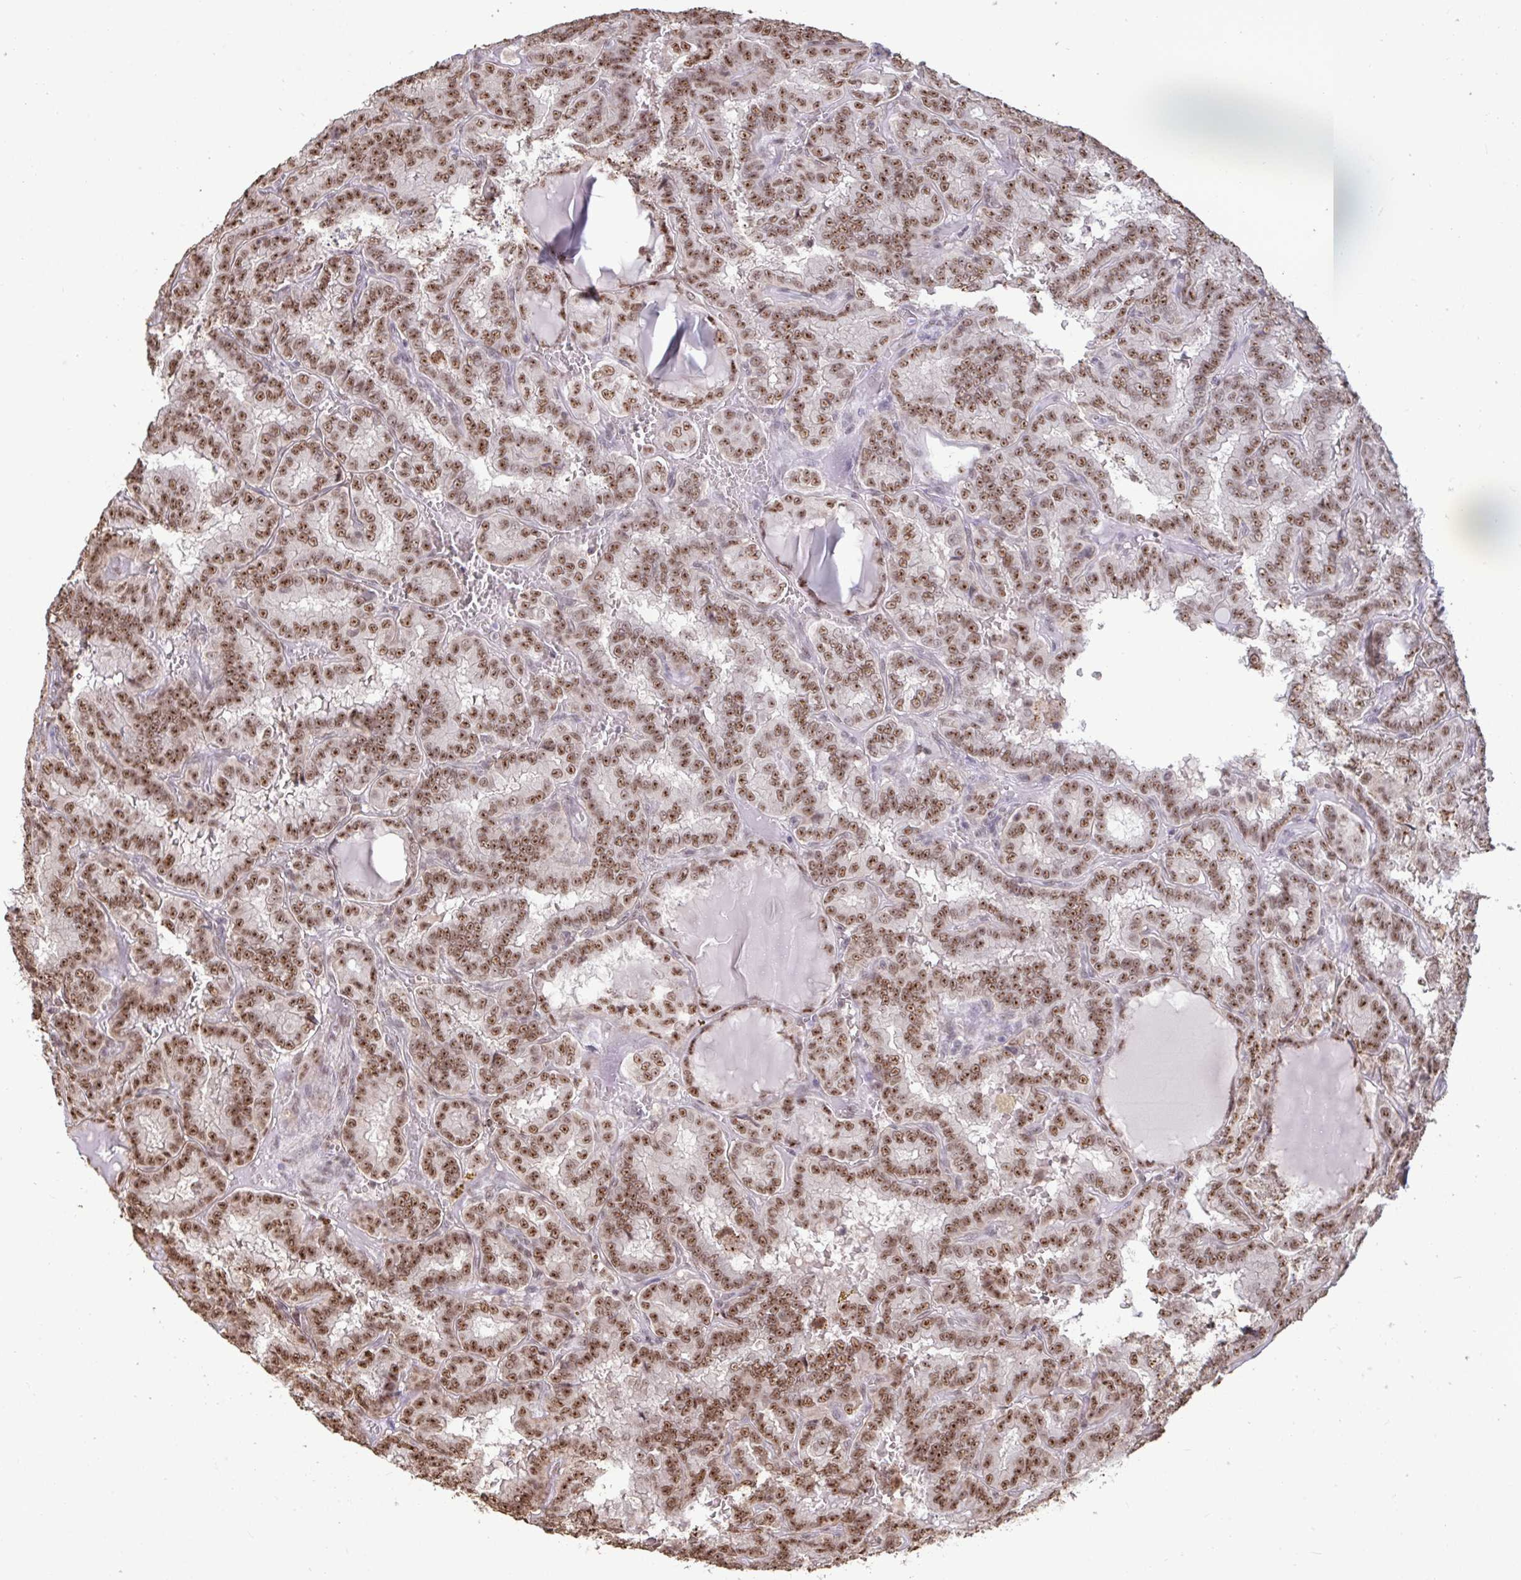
{"staining": {"intensity": "moderate", "quantity": ">75%", "location": "cytoplasmic/membranous,nuclear"}, "tissue": "thyroid cancer", "cell_type": "Tumor cells", "image_type": "cancer", "snomed": [{"axis": "morphology", "description": "Papillary adenocarcinoma, NOS"}, {"axis": "topography", "description": "Thyroid gland"}], "caption": "Immunohistochemical staining of thyroid cancer reveals medium levels of moderate cytoplasmic/membranous and nuclear protein expression in approximately >75% of tumor cells. The protein of interest is shown in brown color, while the nuclei are stained blue.", "gene": "PUF60", "patient": {"sex": "female", "age": 46}}